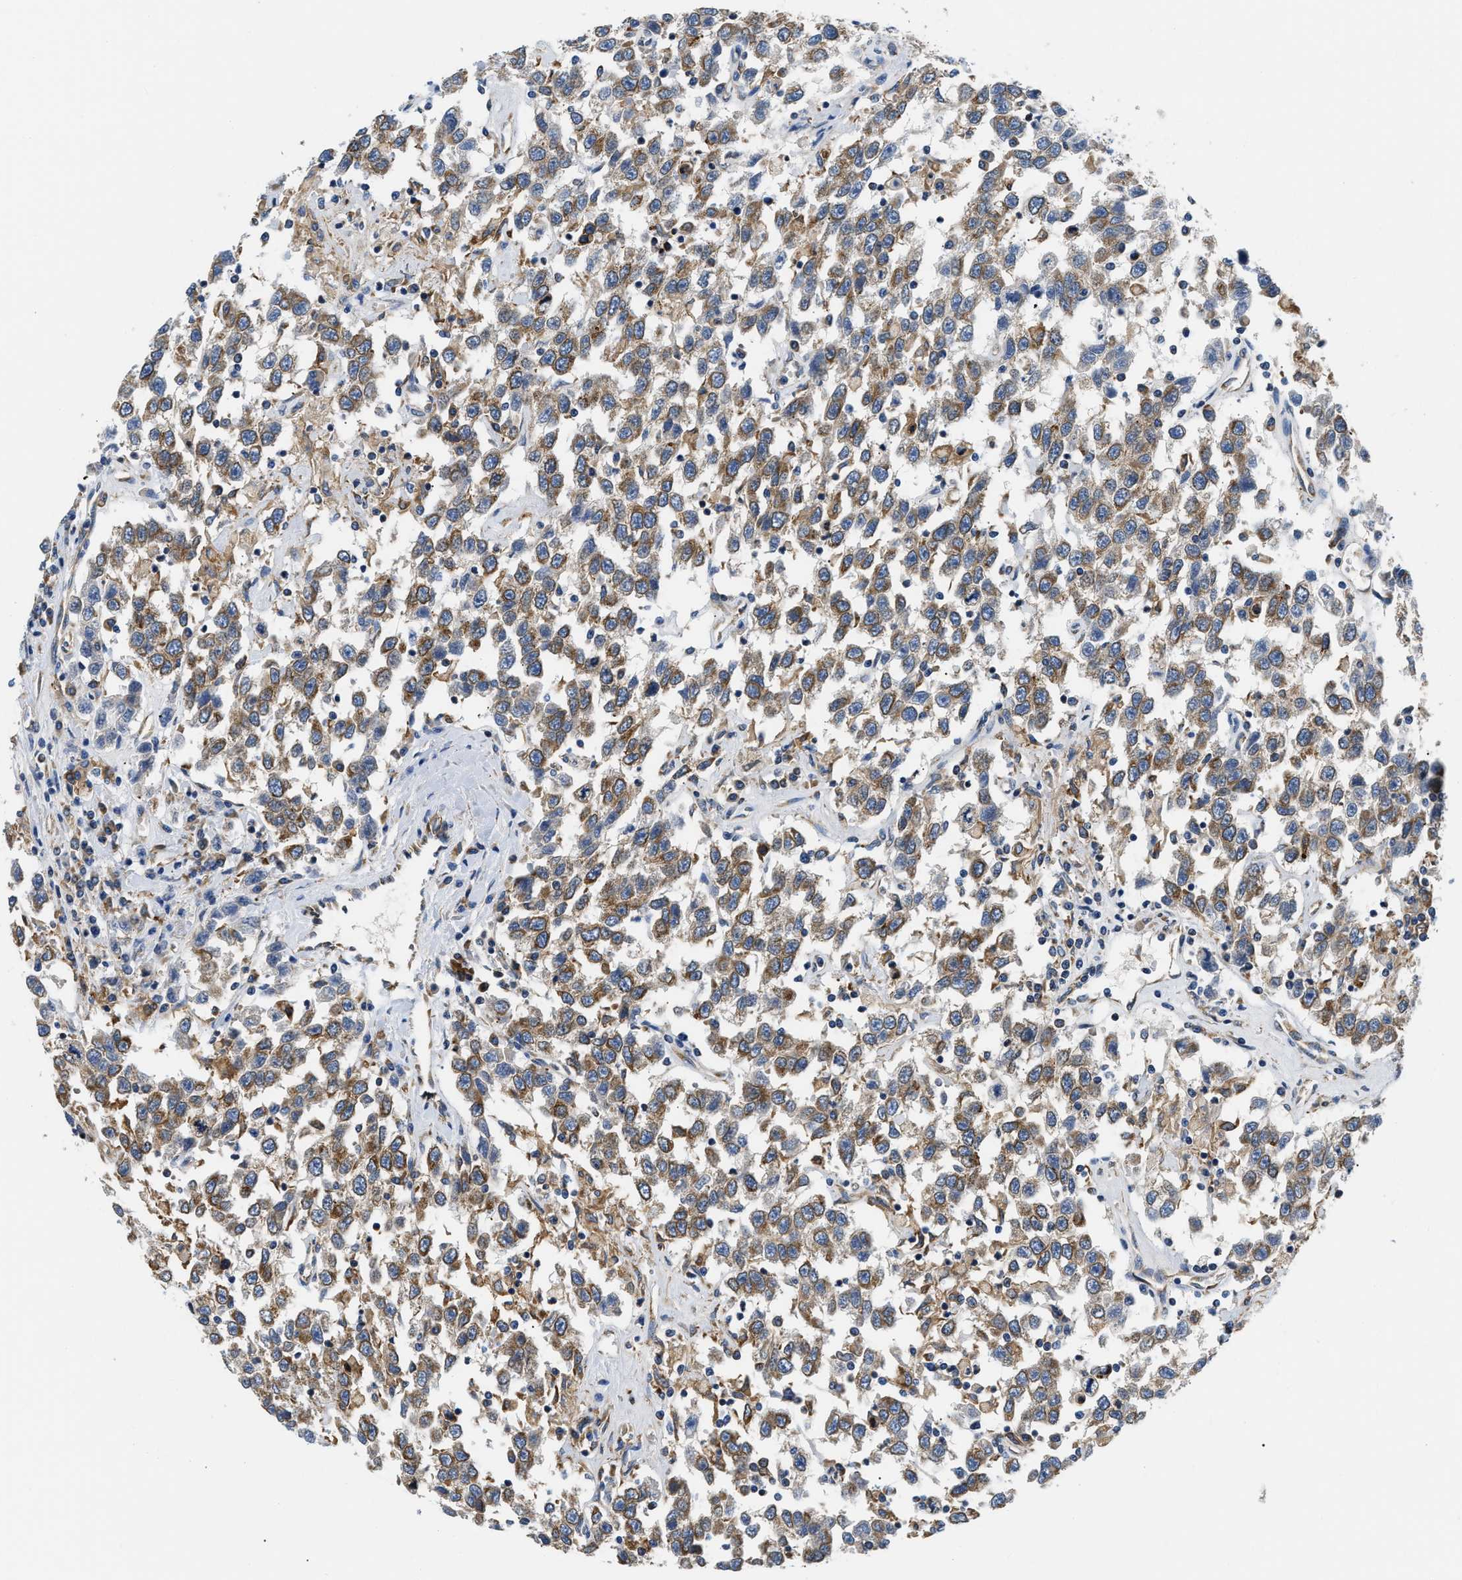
{"staining": {"intensity": "moderate", "quantity": ">75%", "location": "cytoplasmic/membranous"}, "tissue": "testis cancer", "cell_type": "Tumor cells", "image_type": "cancer", "snomed": [{"axis": "morphology", "description": "Seminoma, NOS"}, {"axis": "topography", "description": "Testis"}], "caption": "The photomicrograph displays a brown stain indicating the presence of a protein in the cytoplasmic/membranous of tumor cells in seminoma (testis). The protein is shown in brown color, while the nuclei are stained blue.", "gene": "HDHD3", "patient": {"sex": "male", "age": 41}}